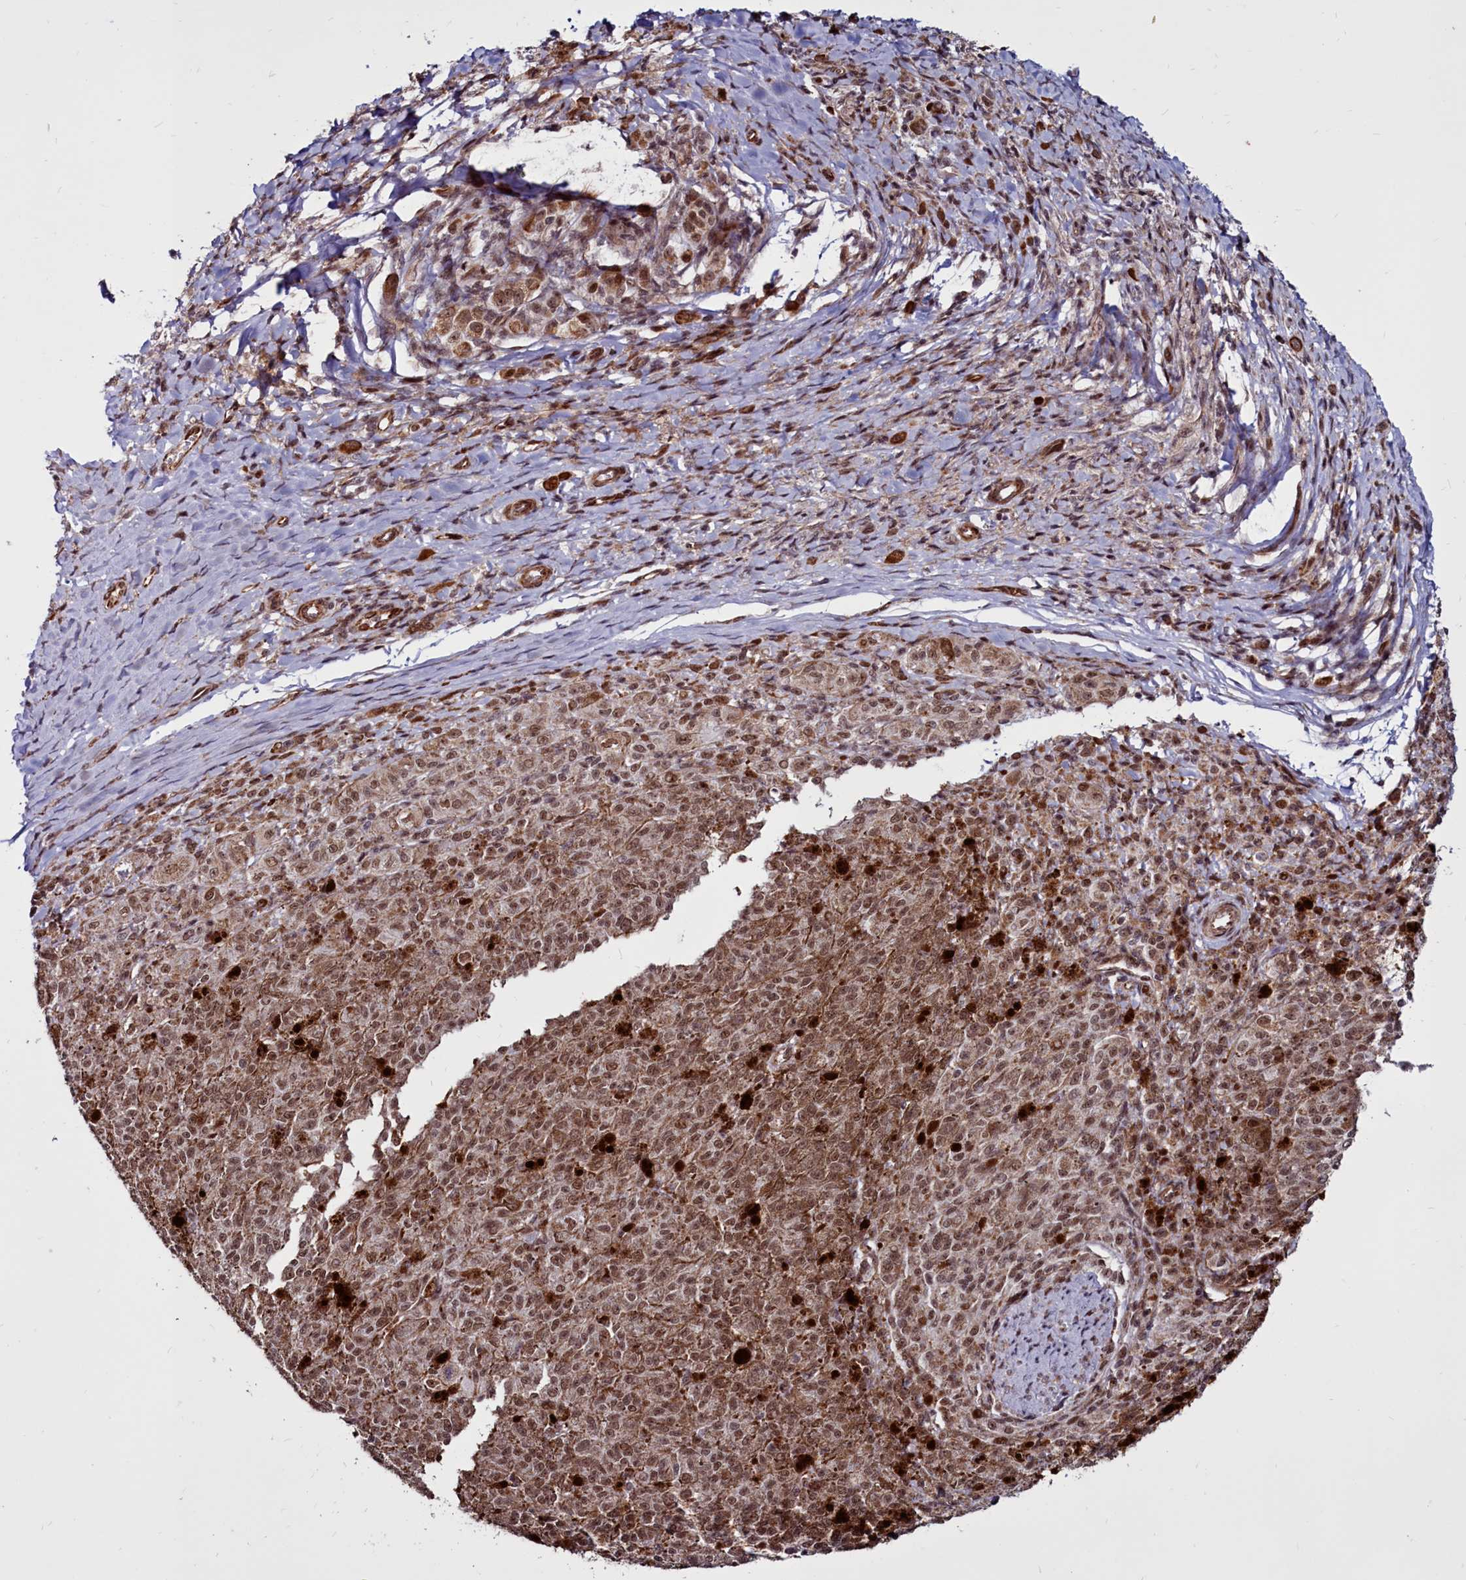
{"staining": {"intensity": "moderate", "quantity": ">75%", "location": "nuclear"}, "tissue": "melanoma", "cell_type": "Tumor cells", "image_type": "cancer", "snomed": [{"axis": "morphology", "description": "Malignant melanoma, NOS"}, {"axis": "topography", "description": "Skin"}], "caption": "Melanoma stained for a protein (brown) demonstrates moderate nuclear positive expression in approximately >75% of tumor cells.", "gene": "CLK3", "patient": {"sex": "female", "age": 52}}